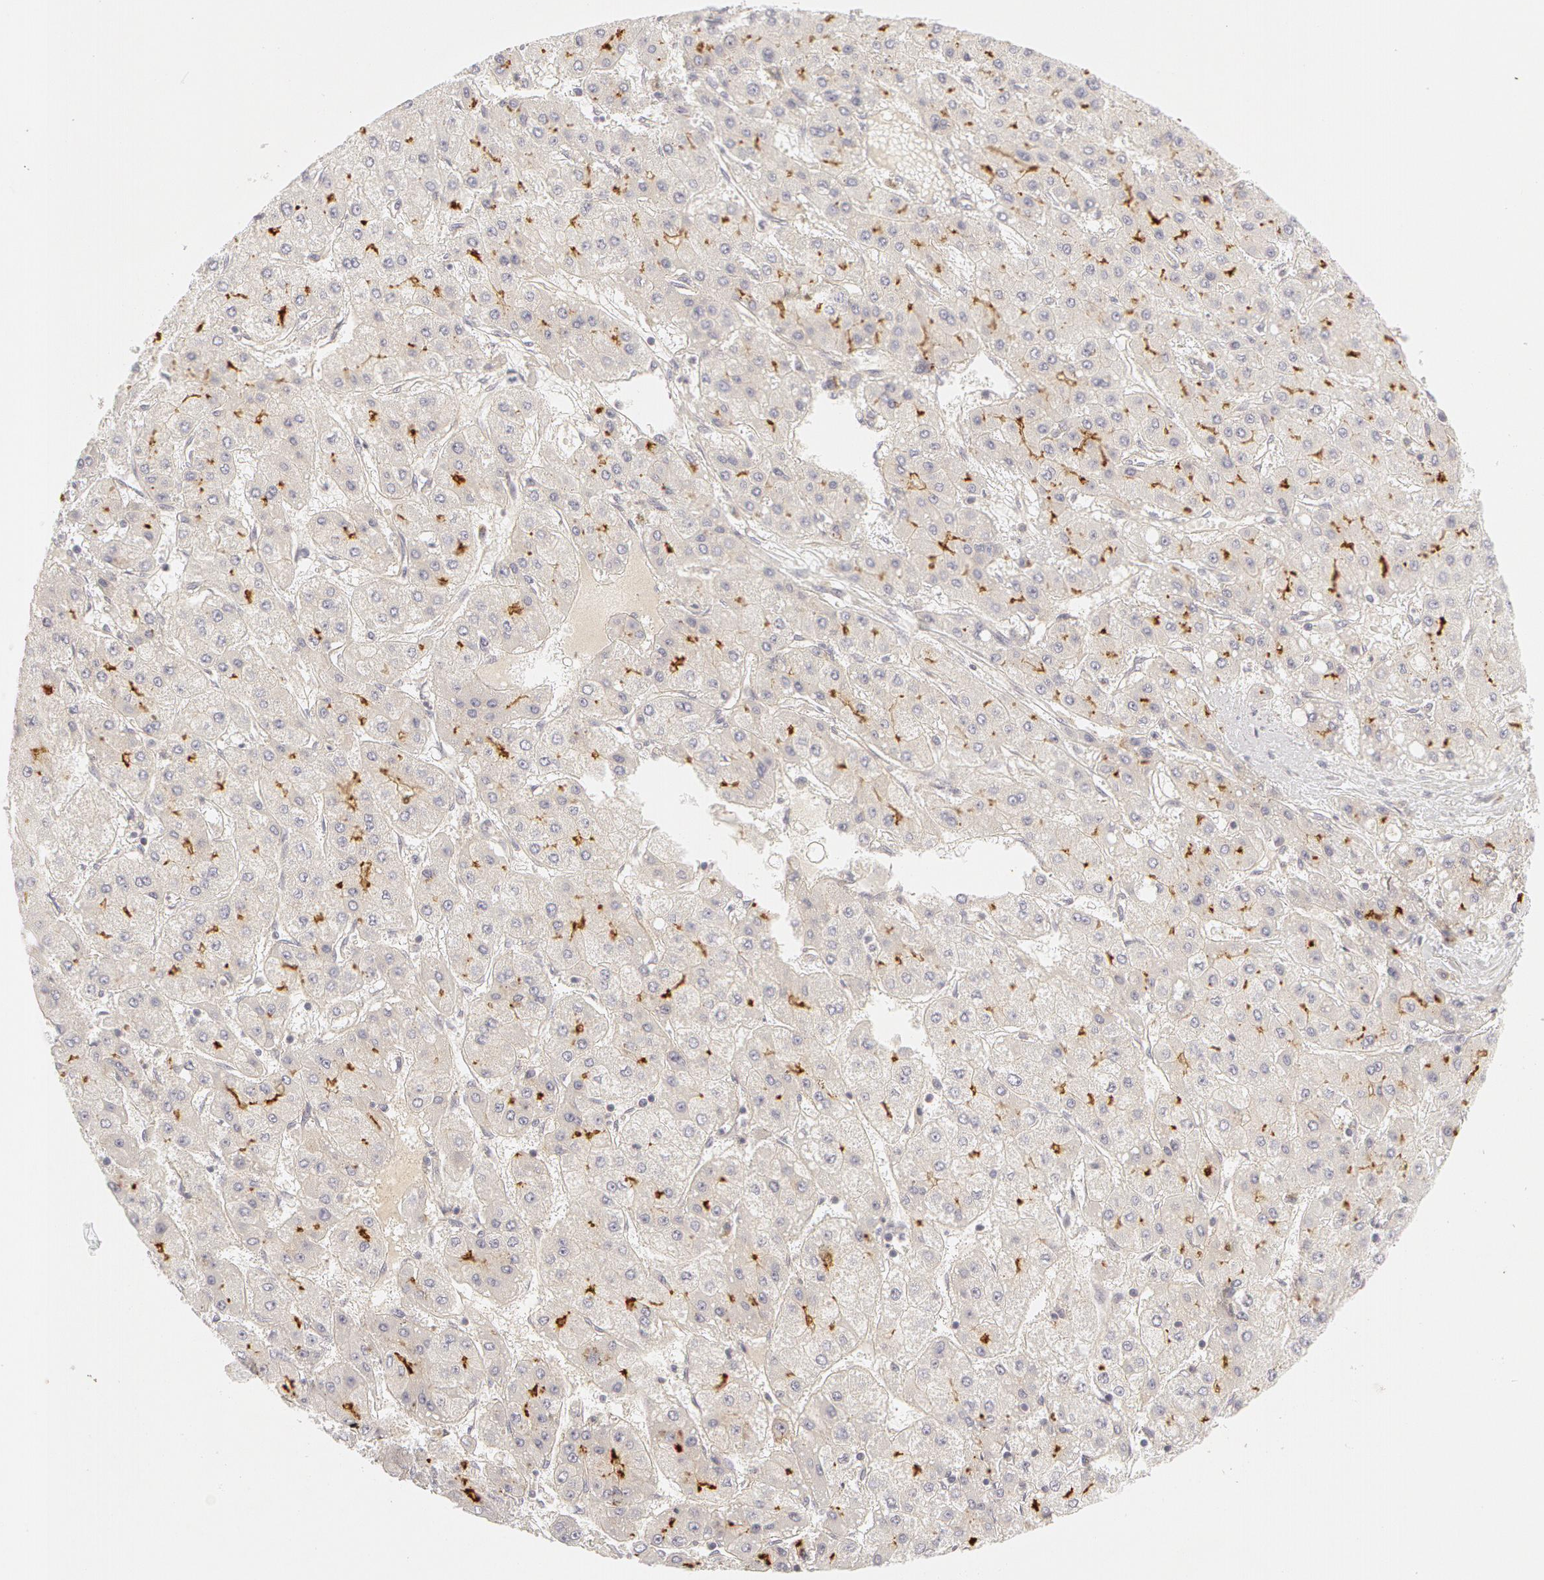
{"staining": {"intensity": "moderate", "quantity": "25%-75%", "location": "cytoplasmic/membranous"}, "tissue": "liver cancer", "cell_type": "Tumor cells", "image_type": "cancer", "snomed": [{"axis": "morphology", "description": "Carcinoma, Hepatocellular, NOS"}, {"axis": "topography", "description": "Liver"}], "caption": "High-magnification brightfield microscopy of liver hepatocellular carcinoma stained with DAB (3,3'-diaminobenzidine) (brown) and counterstained with hematoxylin (blue). tumor cells exhibit moderate cytoplasmic/membranous expression is identified in about25%-75% of cells.", "gene": "ABCB1", "patient": {"sex": "female", "age": 52}}